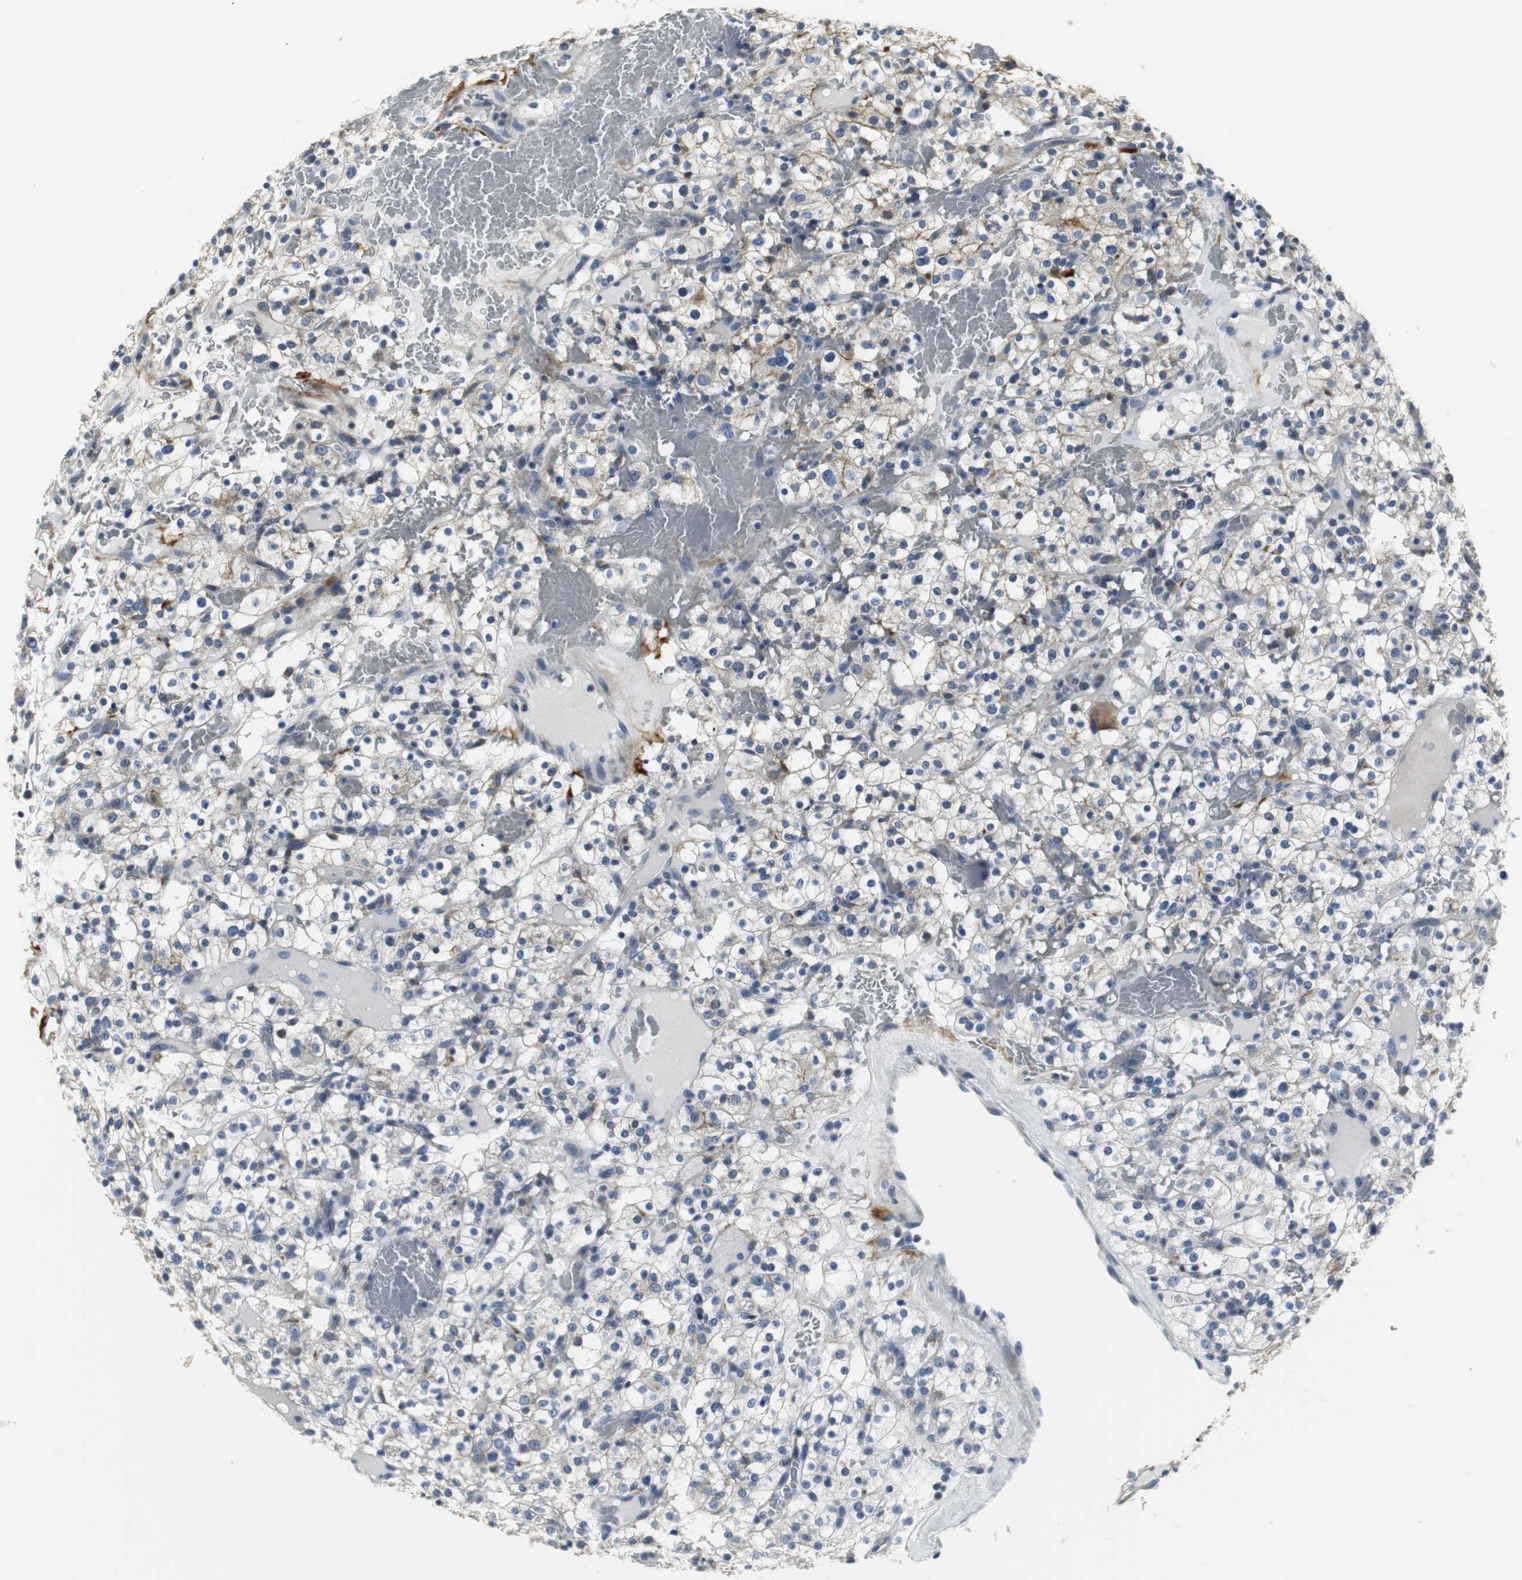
{"staining": {"intensity": "moderate", "quantity": "<25%", "location": "cytoplasmic/membranous"}, "tissue": "renal cancer", "cell_type": "Tumor cells", "image_type": "cancer", "snomed": [{"axis": "morphology", "description": "Normal tissue, NOS"}, {"axis": "morphology", "description": "Adenocarcinoma, NOS"}, {"axis": "topography", "description": "Kidney"}], "caption": "Brown immunohistochemical staining in human renal adenocarcinoma demonstrates moderate cytoplasmic/membranous positivity in approximately <25% of tumor cells.", "gene": "SLC2A5", "patient": {"sex": "female", "age": 72}}